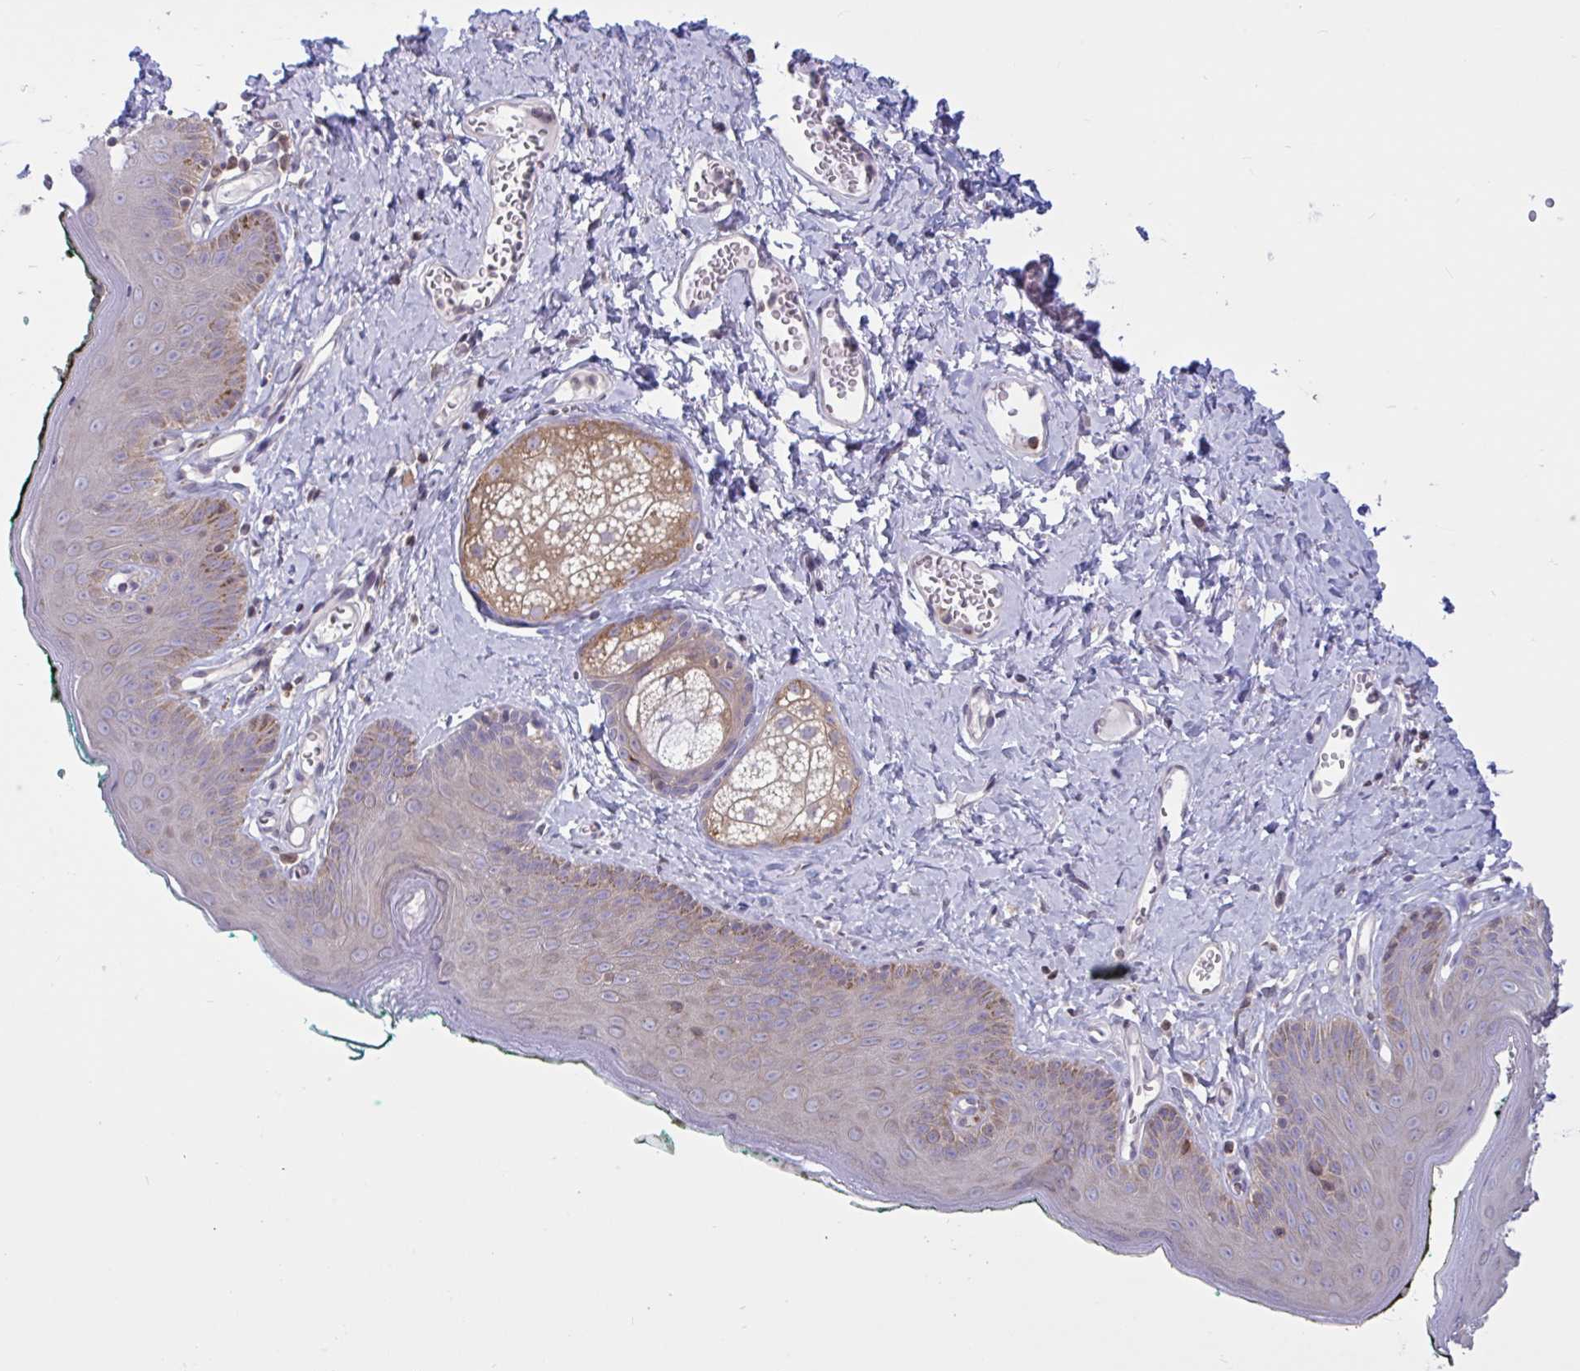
{"staining": {"intensity": "negative", "quantity": "none", "location": "none"}, "tissue": "skin", "cell_type": "Epidermal cells", "image_type": "normal", "snomed": [{"axis": "morphology", "description": "Normal tissue, NOS"}, {"axis": "topography", "description": "Vulva"}, {"axis": "topography", "description": "Peripheral nerve tissue"}], "caption": "Epidermal cells show no significant protein positivity in normal skin. (Immunohistochemistry, brightfield microscopy, high magnification).", "gene": "TANK", "patient": {"sex": "female", "age": 66}}